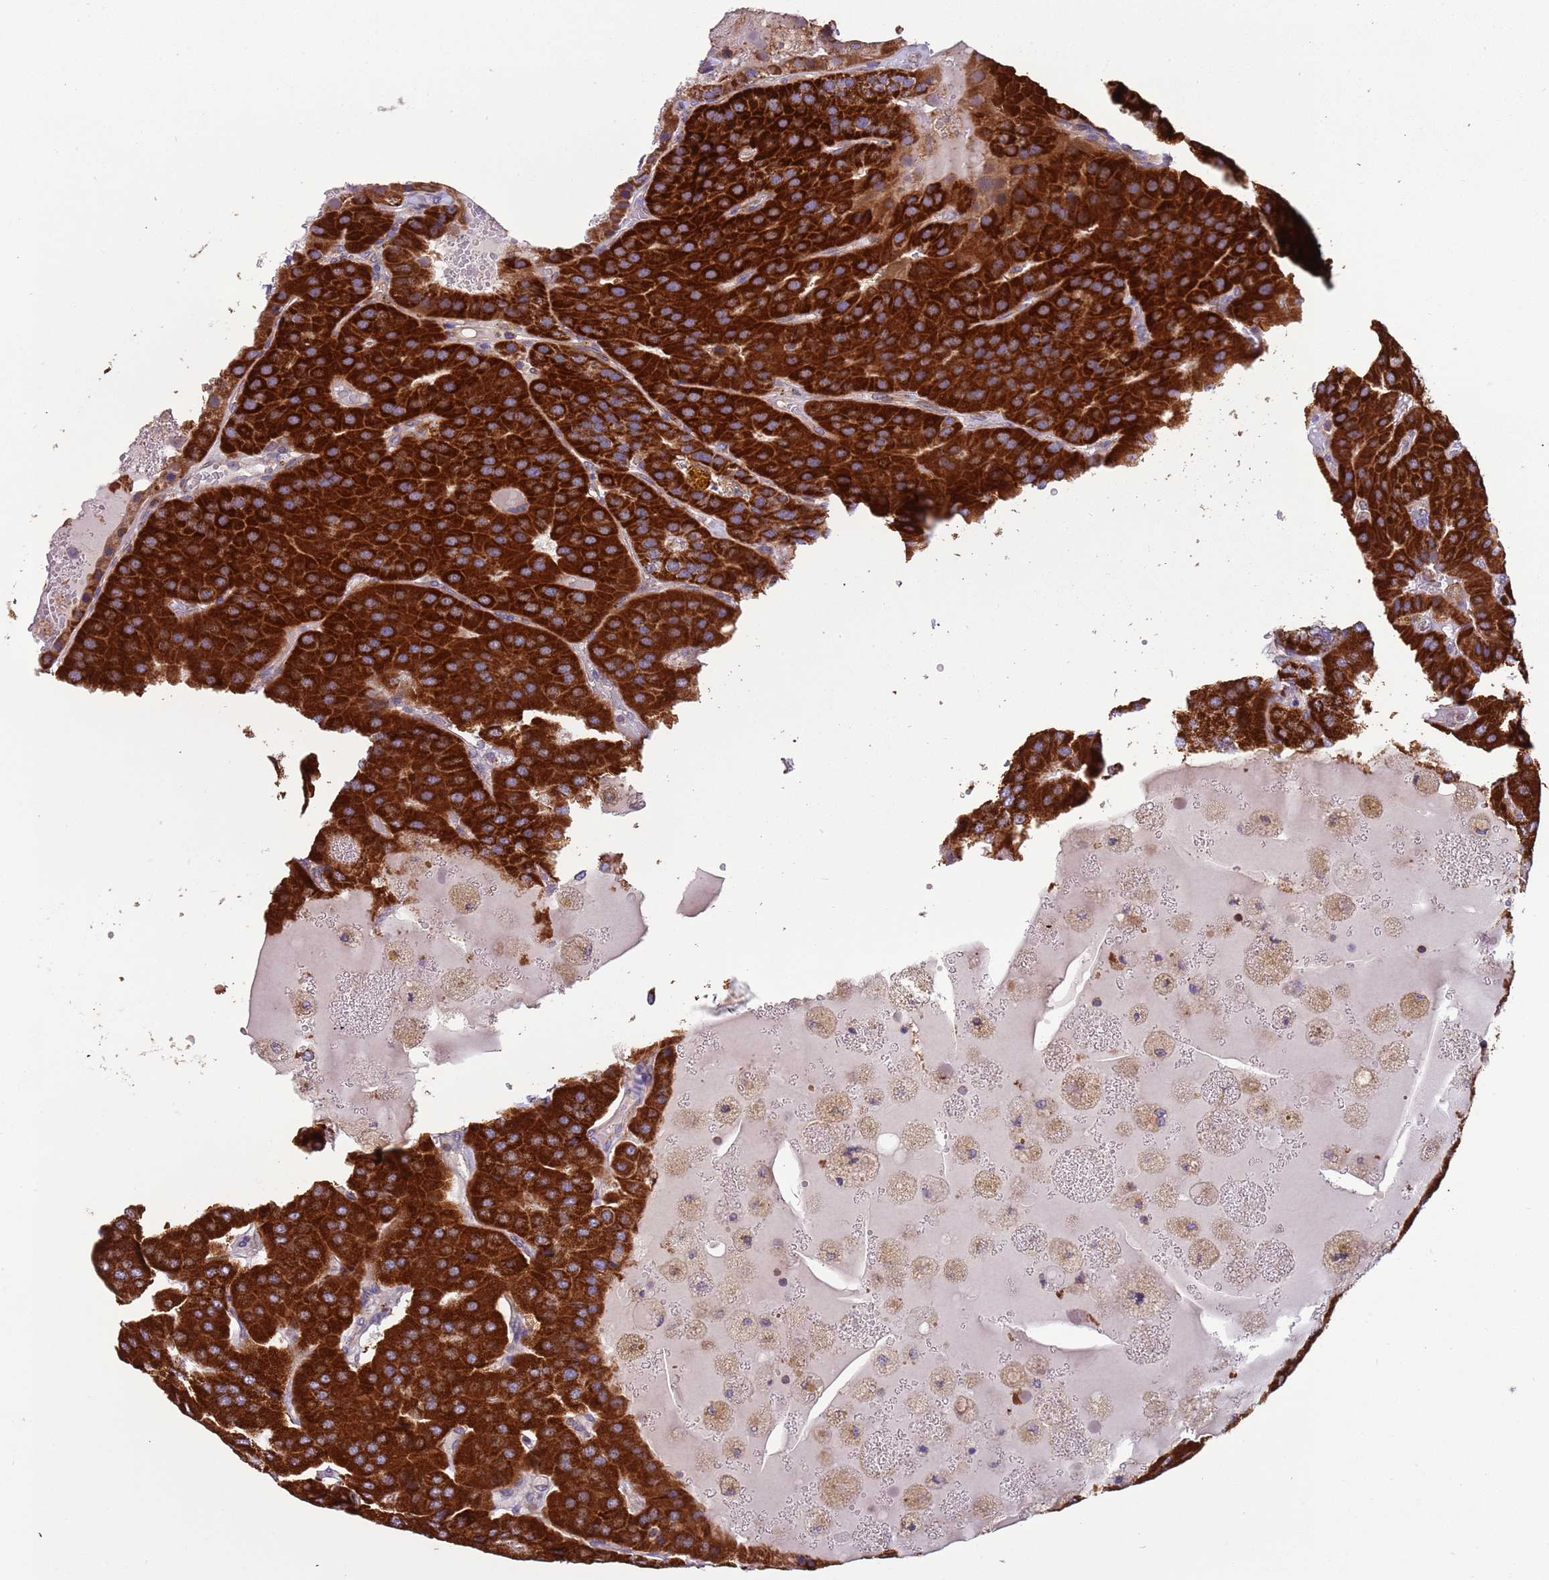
{"staining": {"intensity": "strong", "quantity": ">75%", "location": "cytoplasmic/membranous"}, "tissue": "parathyroid gland", "cell_type": "Glandular cells", "image_type": "normal", "snomed": [{"axis": "morphology", "description": "Normal tissue, NOS"}, {"axis": "morphology", "description": "Adenoma, NOS"}, {"axis": "topography", "description": "Parathyroid gland"}], "caption": "Strong cytoplasmic/membranous expression for a protein is present in approximately >75% of glandular cells of unremarkable parathyroid gland using immunohistochemistry (IHC).", "gene": "IRS4", "patient": {"sex": "female", "age": 86}}